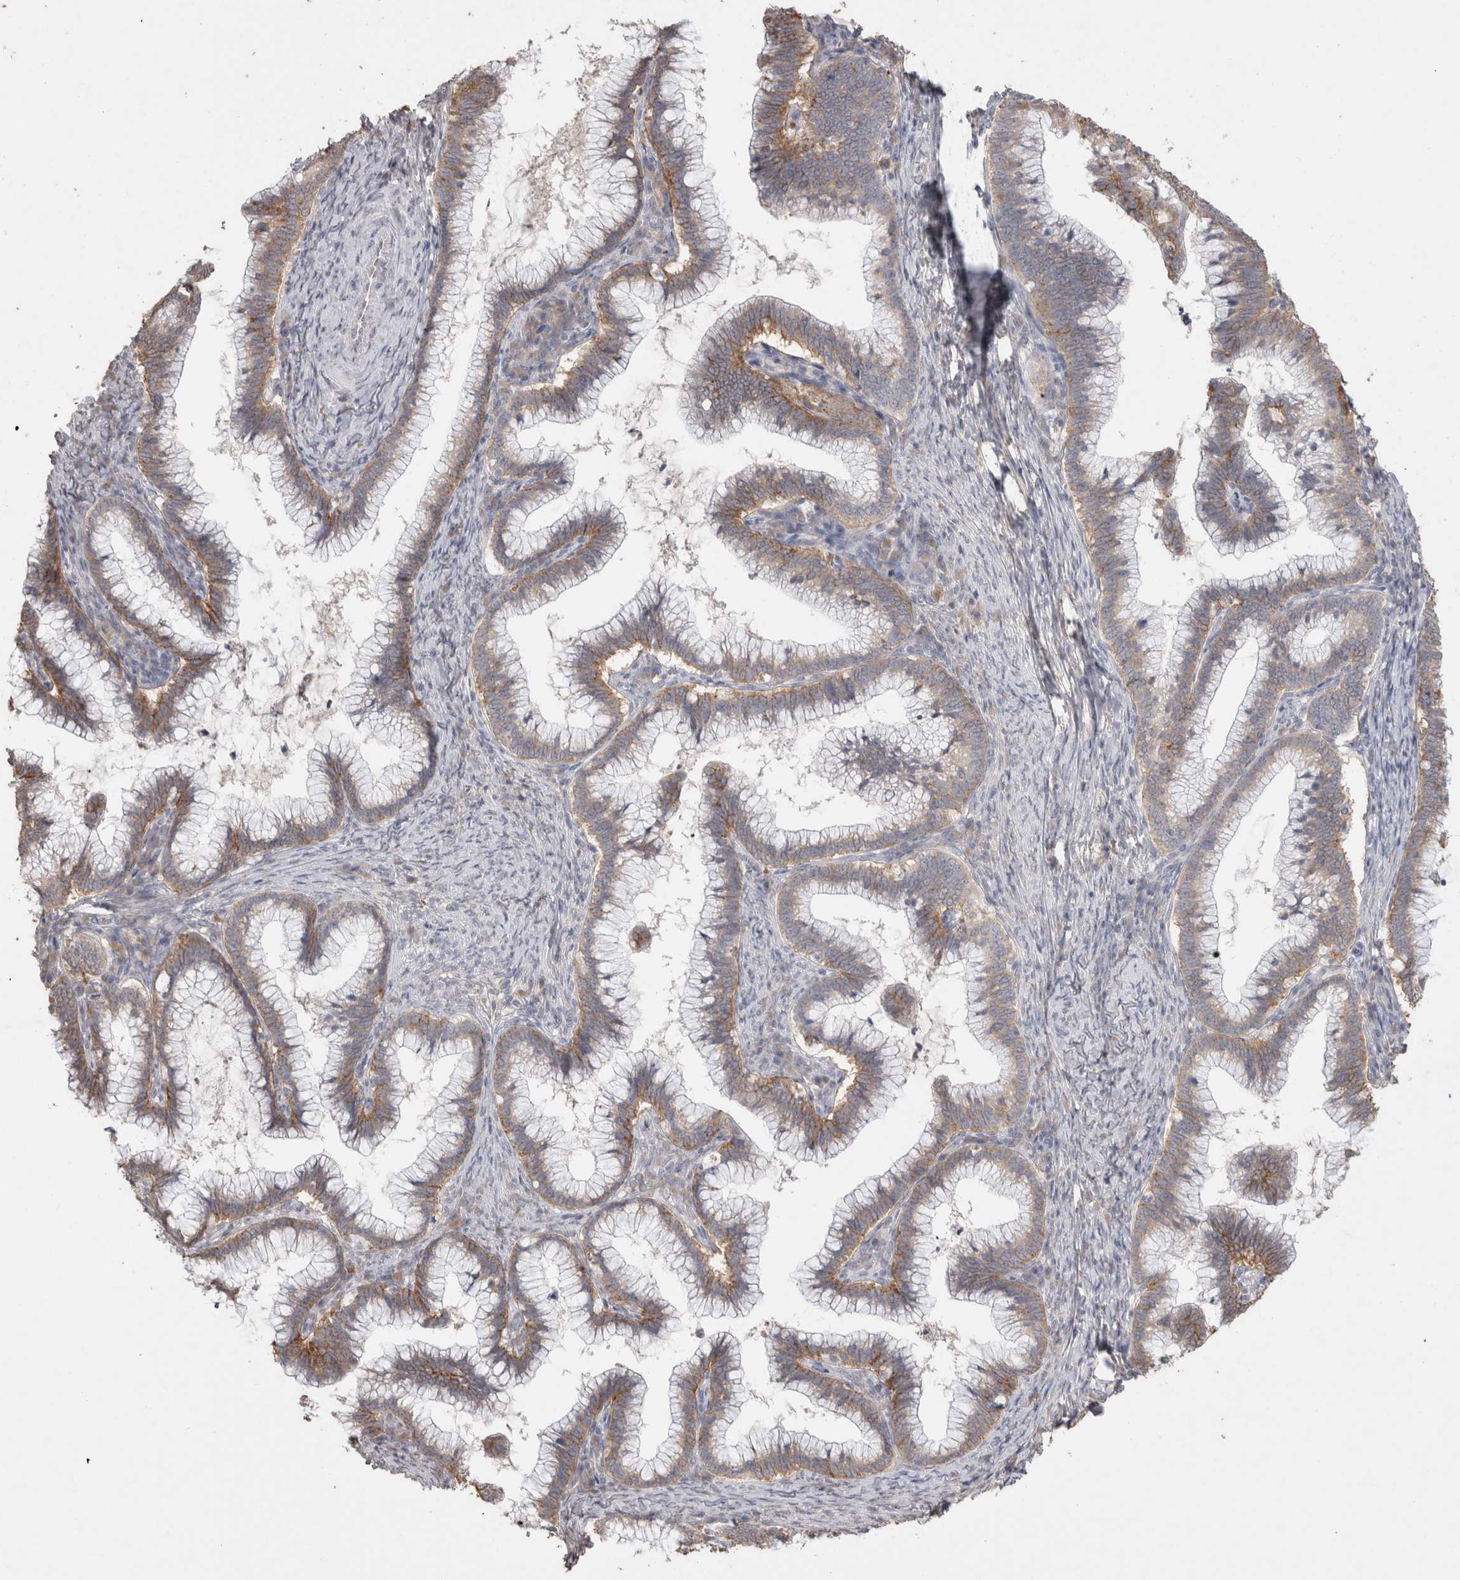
{"staining": {"intensity": "moderate", "quantity": ">75%", "location": "cytoplasmic/membranous"}, "tissue": "cervical cancer", "cell_type": "Tumor cells", "image_type": "cancer", "snomed": [{"axis": "morphology", "description": "Adenocarcinoma, NOS"}, {"axis": "topography", "description": "Cervix"}], "caption": "Immunohistochemistry (IHC) photomicrograph of cervical cancer (adenocarcinoma) stained for a protein (brown), which displays medium levels of moderate cytoplasmic/membranous positivity in approximately >75% of tumor cells.", "gene": "NAALADL2", "patient": {"sex": "female", "age": 36}}